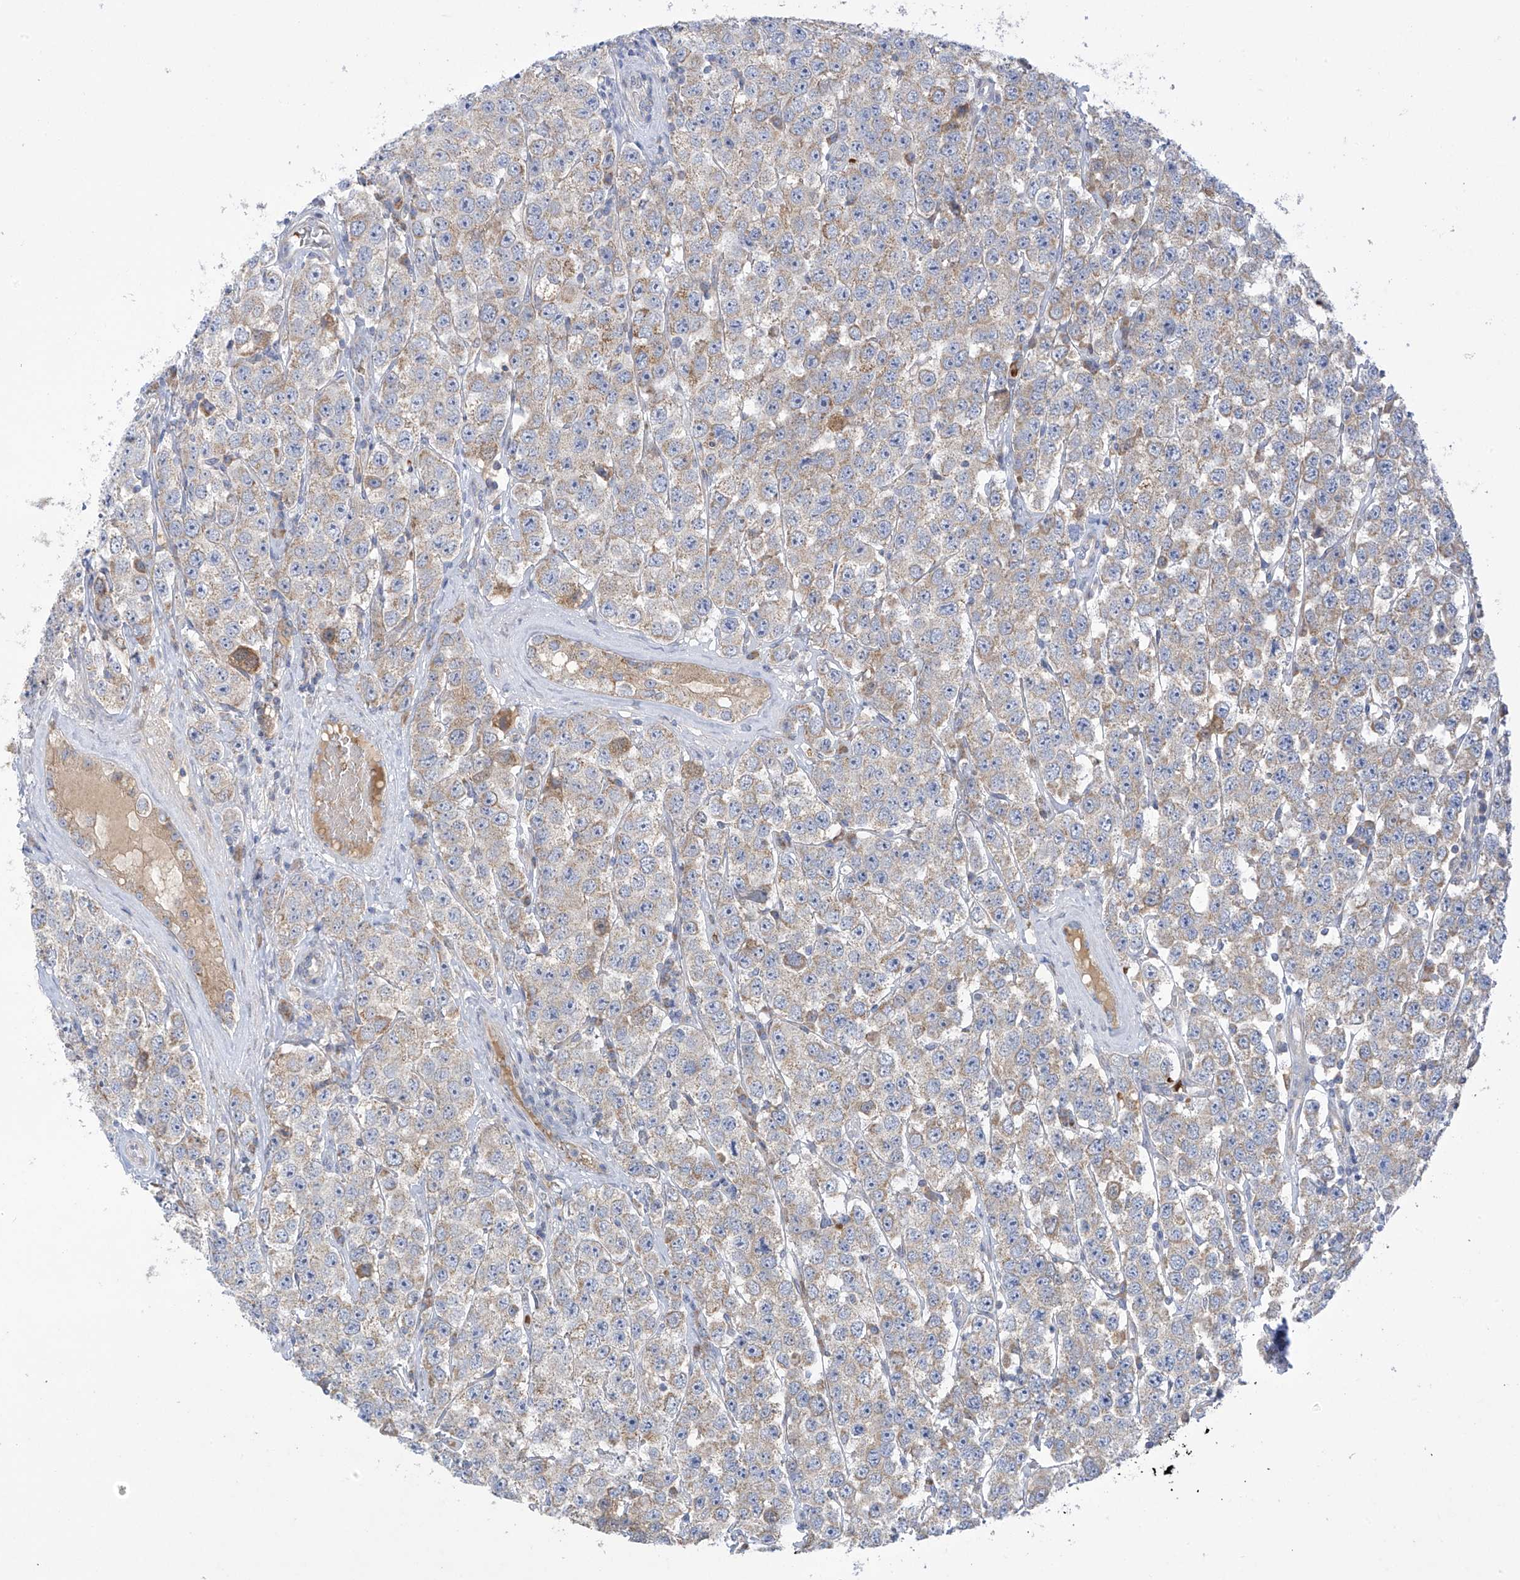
{"staining": {"intensity": "weak", "quantity": "25%-75%", "location": "cytoplasmic/membranous"}, "tissue": "testis cancer", "cell_type": "Tumor cells", "image_type": "cancer", "snomed": [{"axis": "morphology", "description": "Seminoma, NOS"}, {"axis": "topography", "description": "Testis"}], "caption": "A low amount of weak cytoplasmic/membranous positivity is present in approximately 25%-75% of tumor cells in testis seminoma tissue.", "gene": "METTL18", "patient": {"sex": "male", "age": 28}}